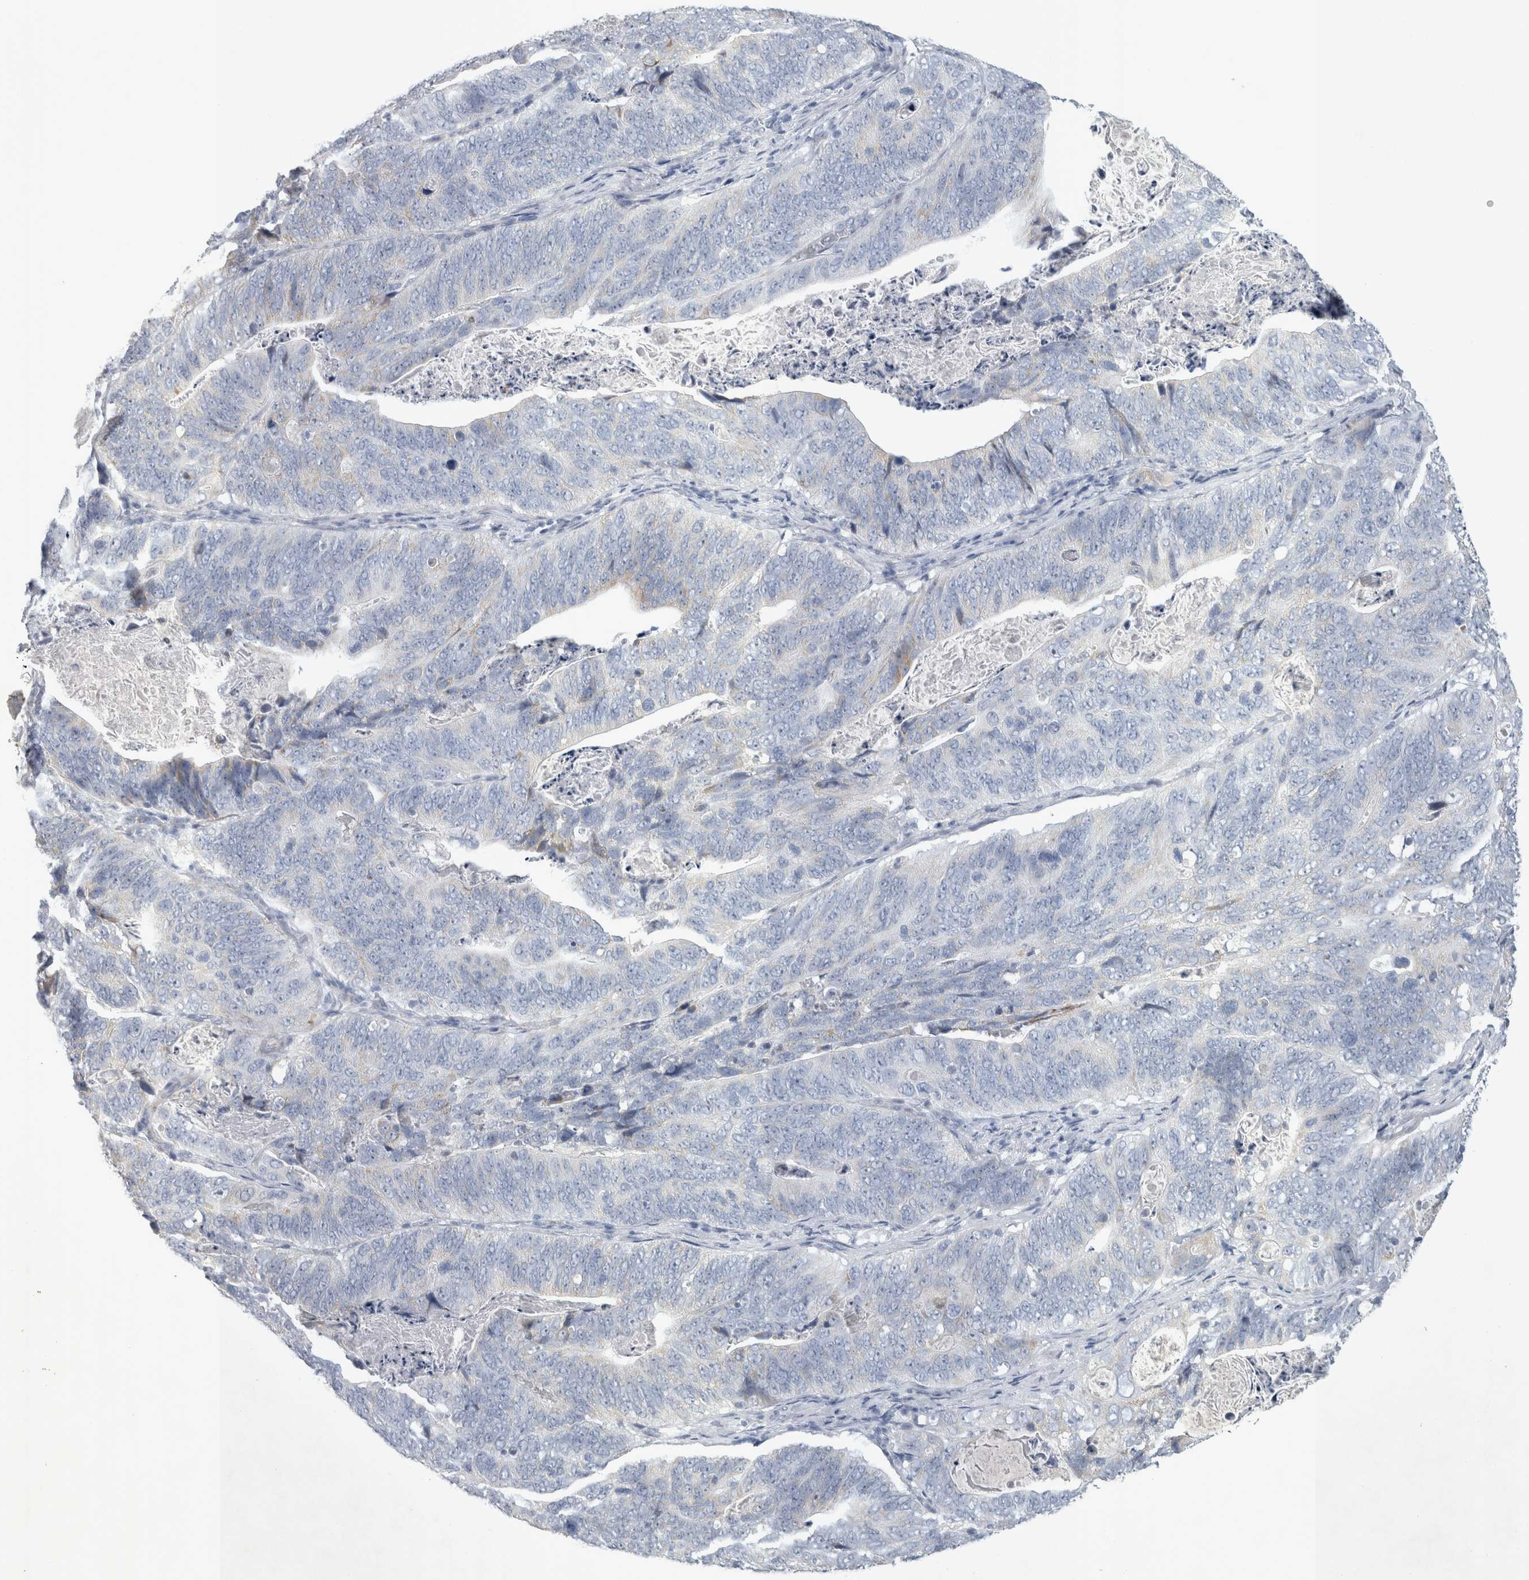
{"staining": {"intensity": "negative", "quantity": "none", "location": "none"}, "tissue": "stomach cancer", "cell_type": "Tumor cells", "image_type": "cancer", "snomed": [{"axis": "morphology", "description": "Normal tissue, NOS"}, {"axis": "morphology", "description": "Adenocarcinoma, NOS"}, {"axis": "topography", "description": "Stomach"}], "caption": "Immunohistochemical staining of adenocarcinoma (stomach) demonstrates no significant expression in tumor cells.", "gene": "FXYD7", "patient": {"sex": "female", "age": 89}}